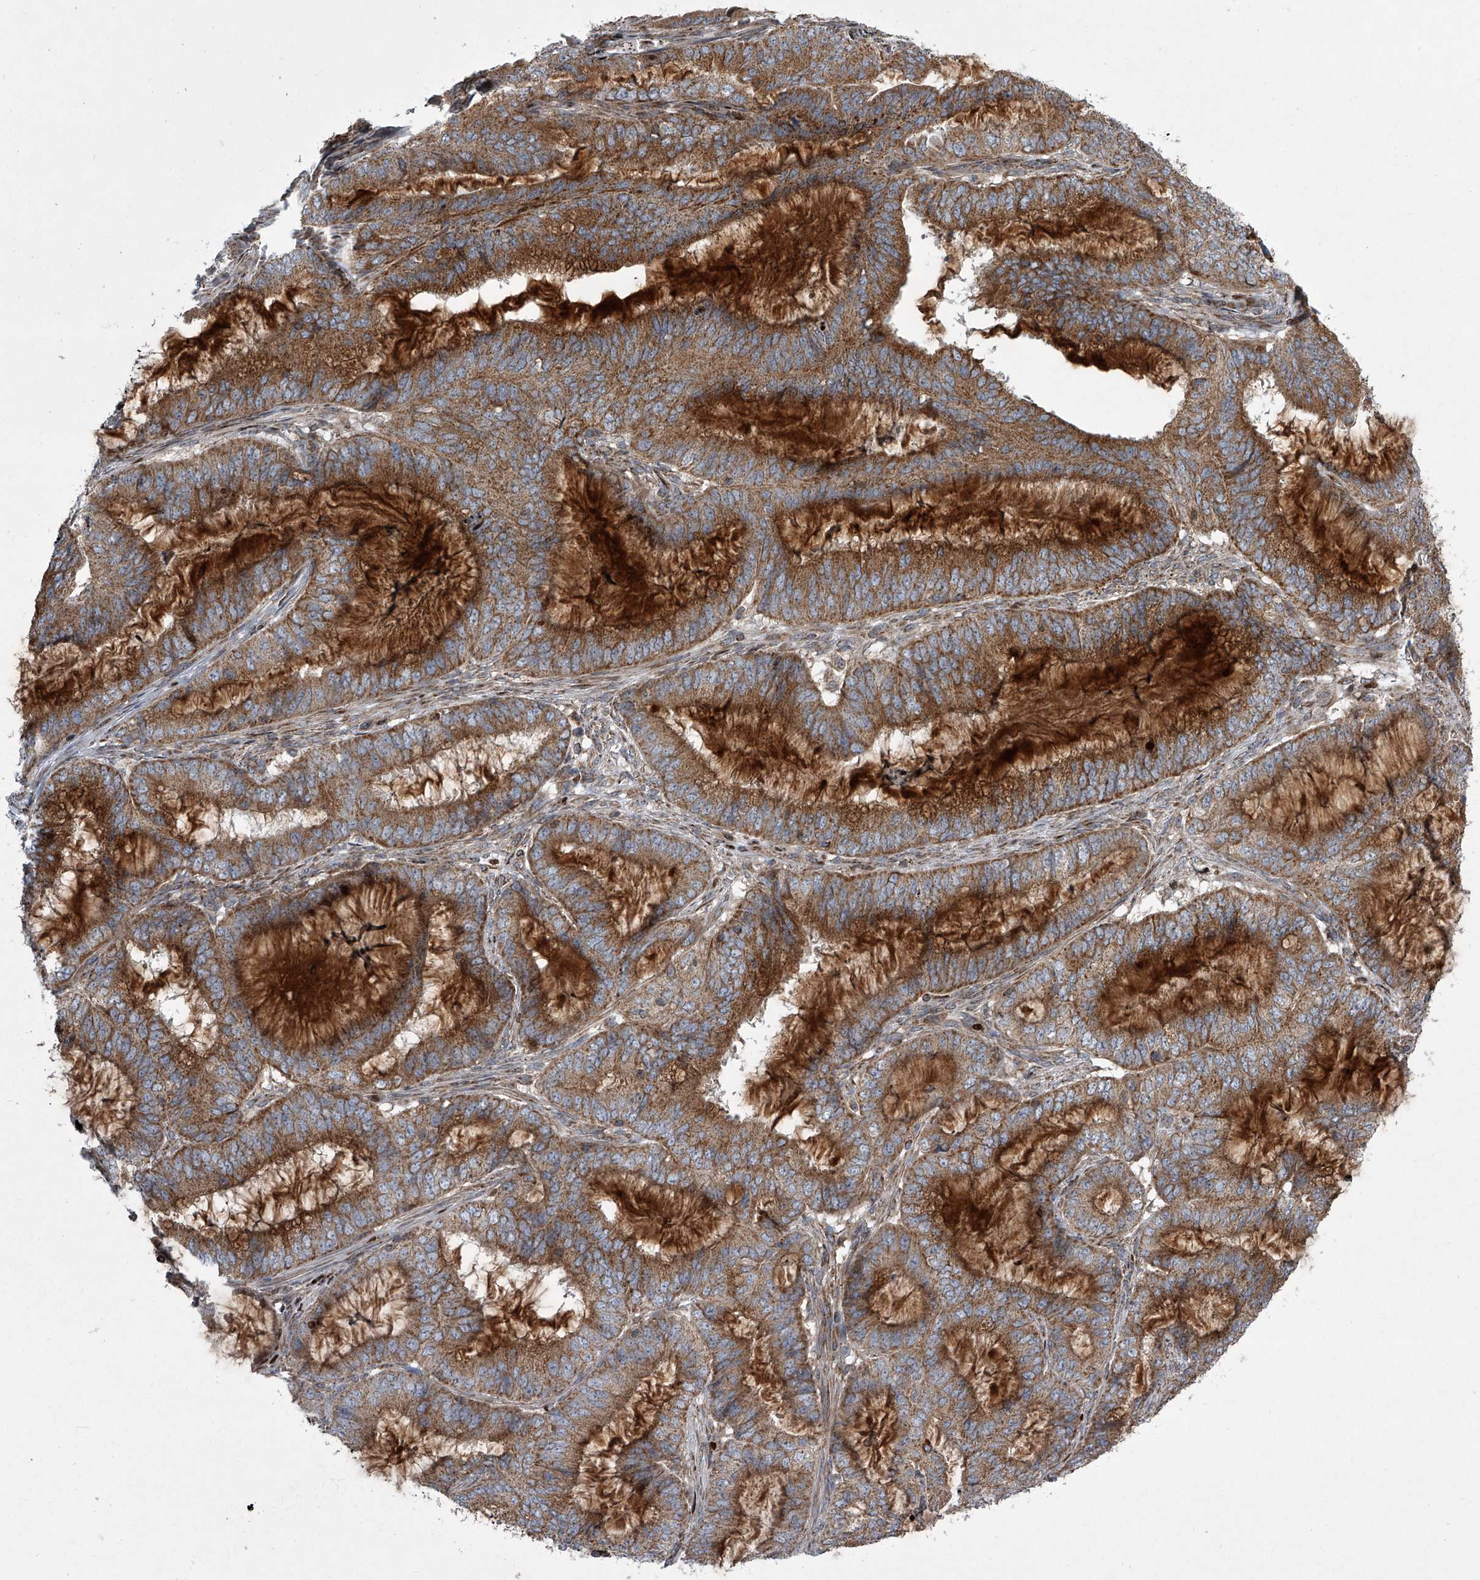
{"staining": {"intensity": "moderate", "quantity": ">75%", "location": "cytoplasmic/membranous"}, "tissue": "endometrial cancer", "cell_type": "Tumor cells", "image_type": "cancer", "snomed": [{"axis": "morphology", "description": "Adenocarcinoma, NOS"}, {"axis": "topography", "description": "Endometrium"}], "caption": "Immunohistochemical staining of endometrial cancer exhibits medium levels of moderate cytoplasmic/membranous staining in about >75% of tumor cells.", "gene": "STRADA", "patient": {"sex": "female", "age": 51}}